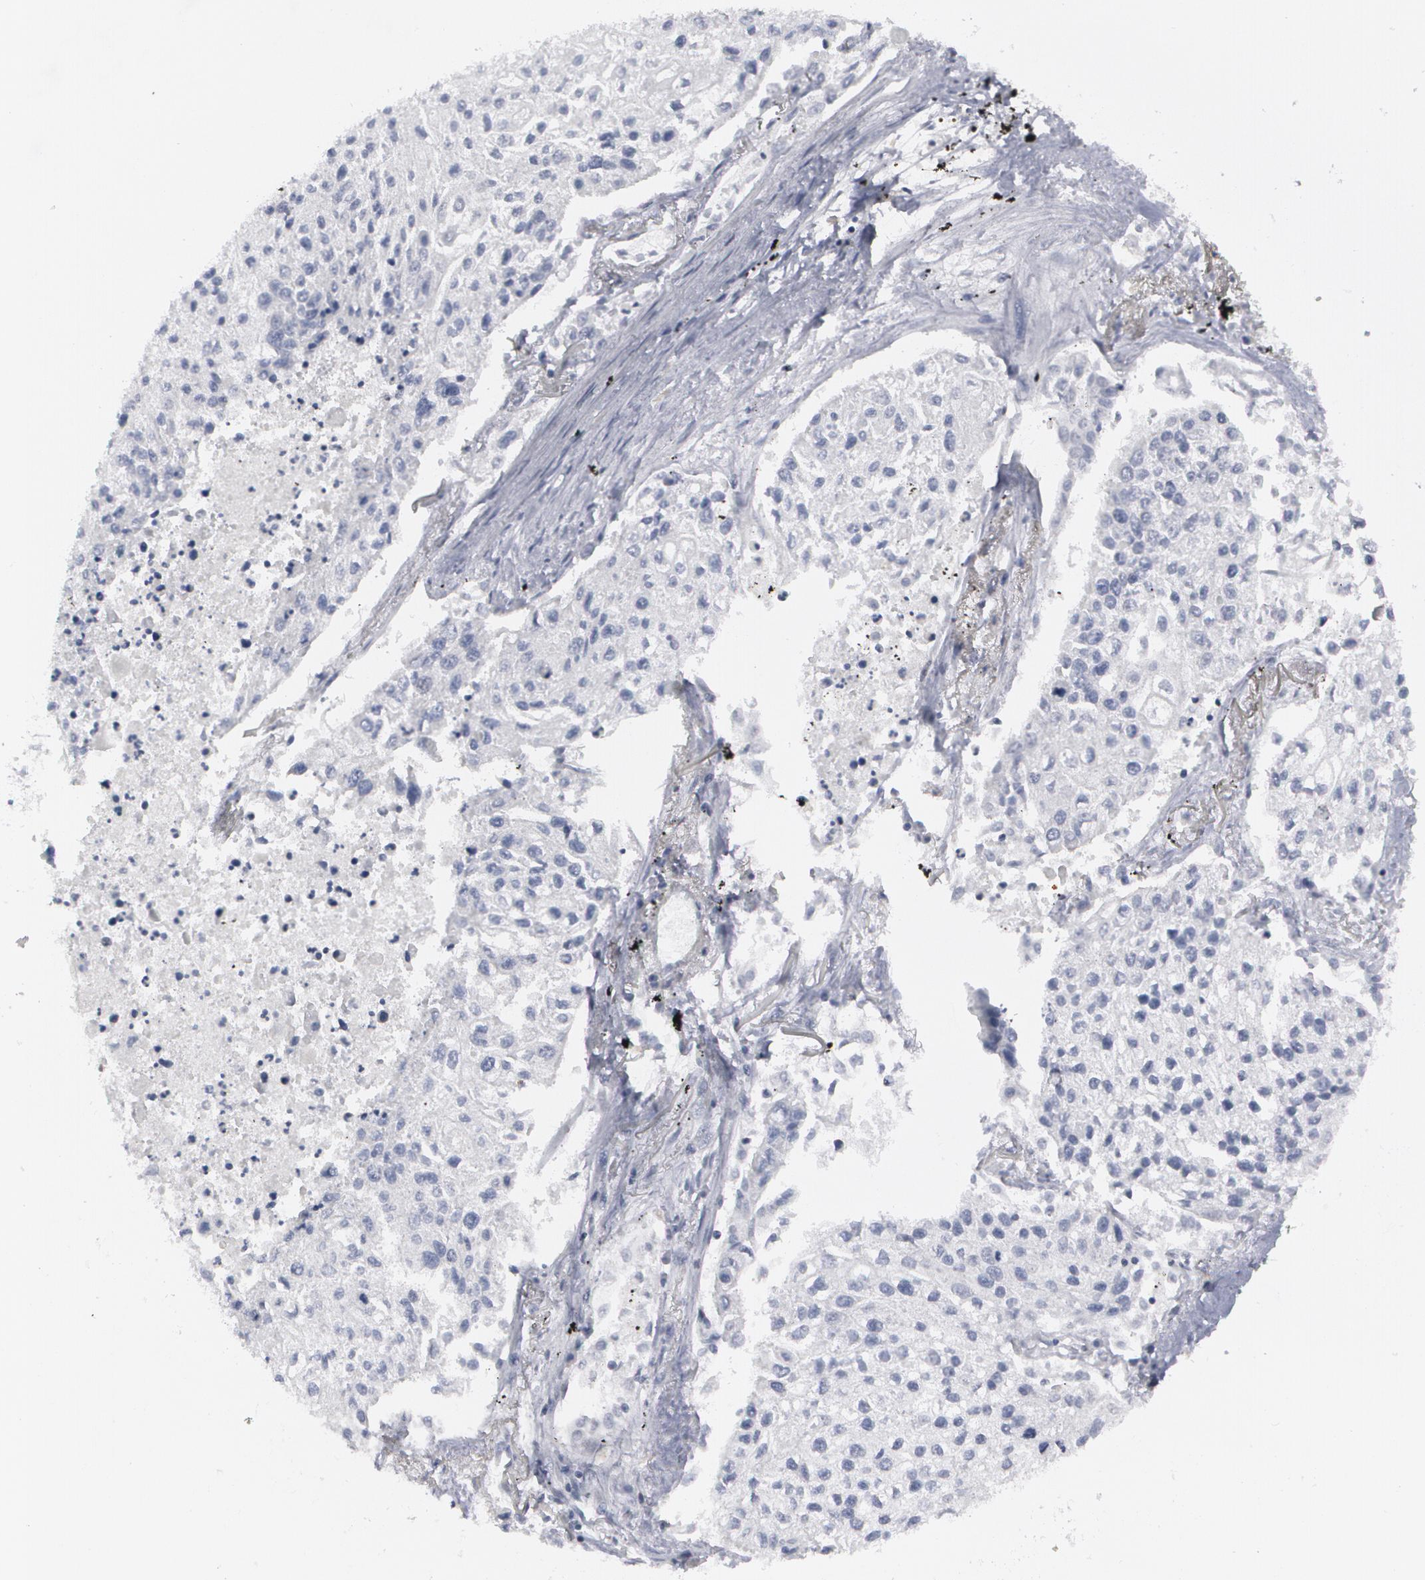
{"staining": {"intensity": "negative", "quantity": "none", "location": "none"}, "tissue": "lung cancer", "cell_type": "Tumor cells", "image_type": "cancer", "snomed": [{"axis": "morphology", "description": "Squamous cell carcinoma, NOS"}, {"axis": "topography", "description": "Lung"}], "caption": "A micrograph of squamous cell carcinoma (lung) stained for a protein reveals no brown staining in tumor cells.", "gene": "MCL1", "patient": {"sex": "male", "age": 75}}